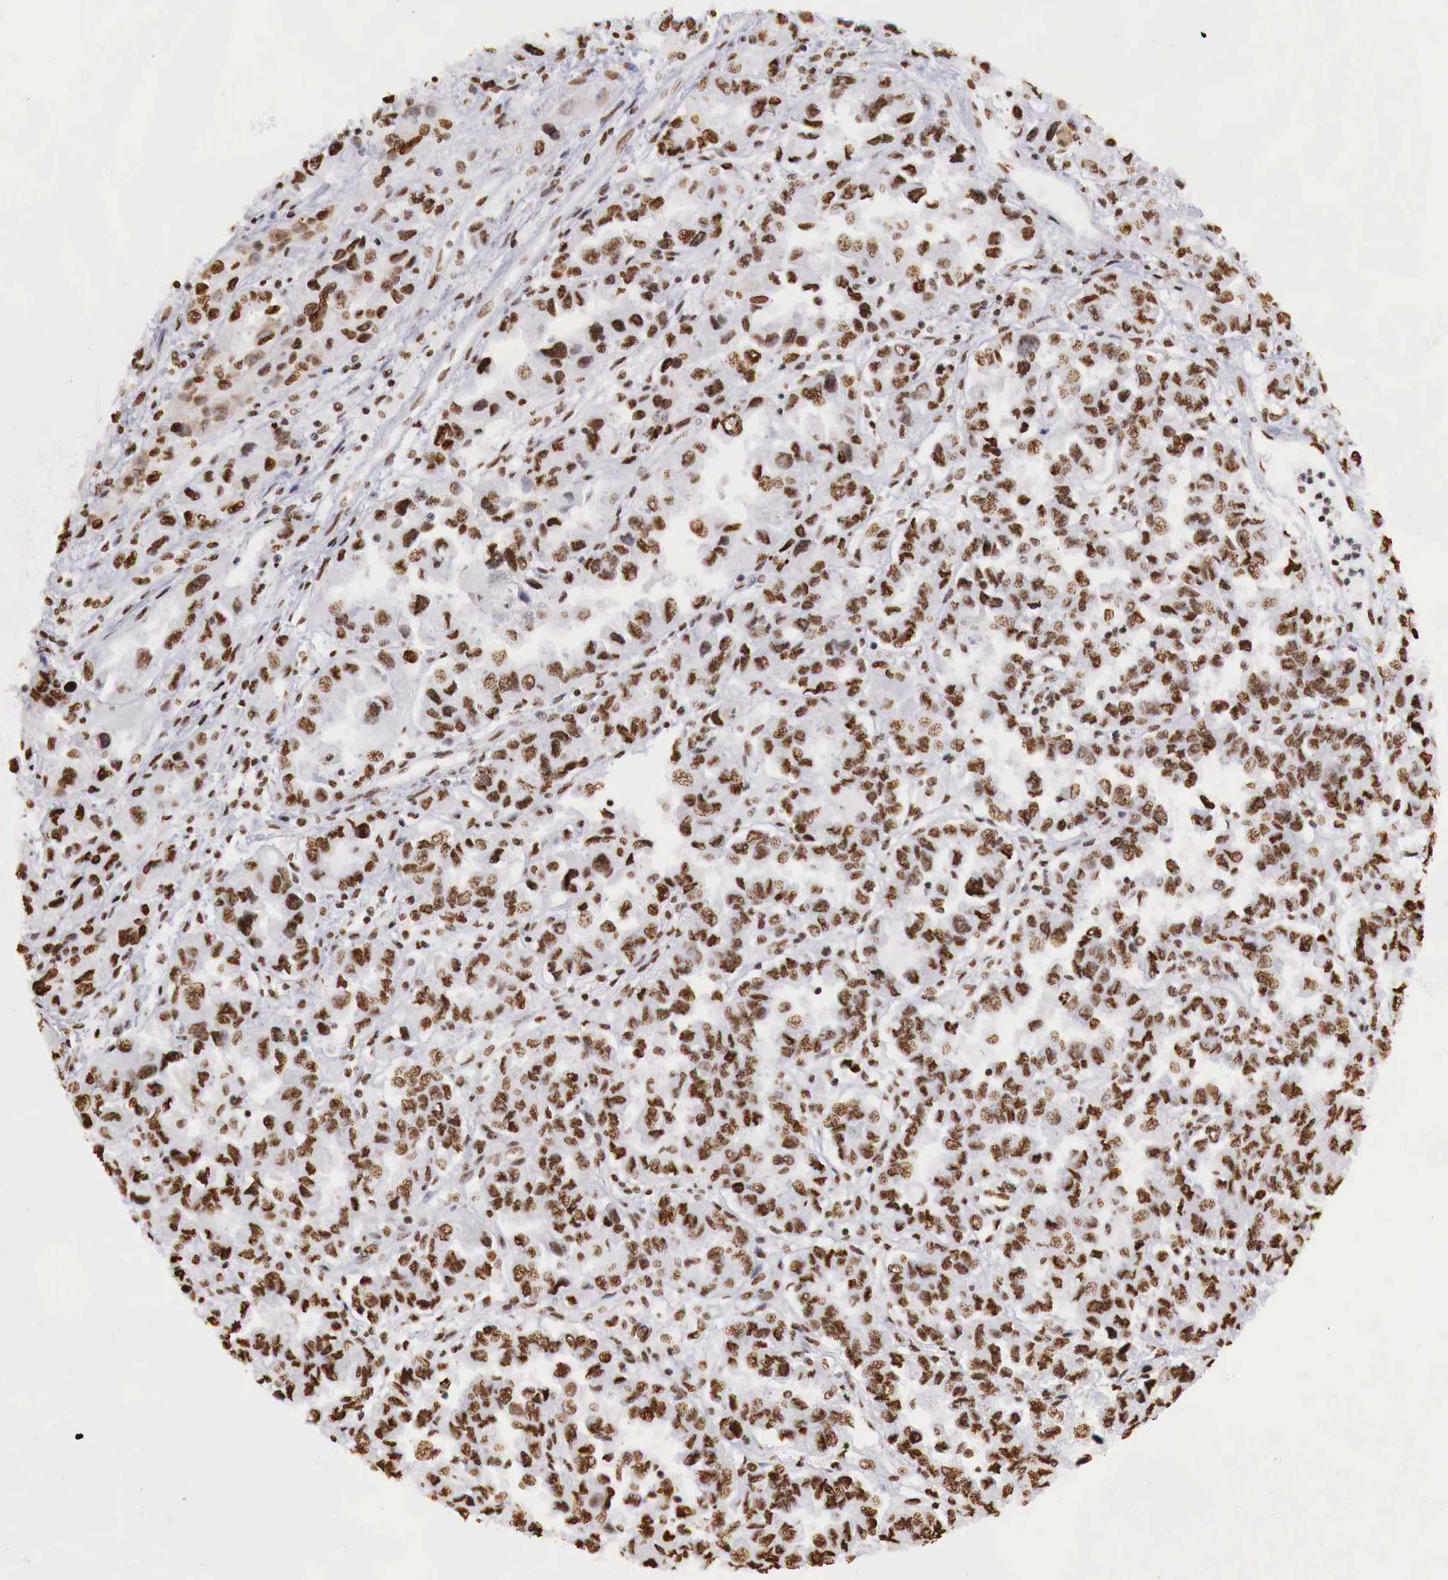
{"staining": {"intensity": "strong", "quantity": ">75%", "location": "nuclear"}, "tissue": "ovarian cancer", "cell_type": "Tumor cells", "image_type": "cancer", "snomed": [{"axis": "morphology", "description": "Cystadenocarcinoma, serous, NOS"}, {"axis": "topography", "description": "Ovary"}], "caption": "Human ovarian cancer (serous cystadenocarcinoma) stained with a brown dye exhibits strong nuclear positive staining in approximately >75% of tumor cells.", "gene": "DKC1", "patient": {"sex": "female", "age": 84}}